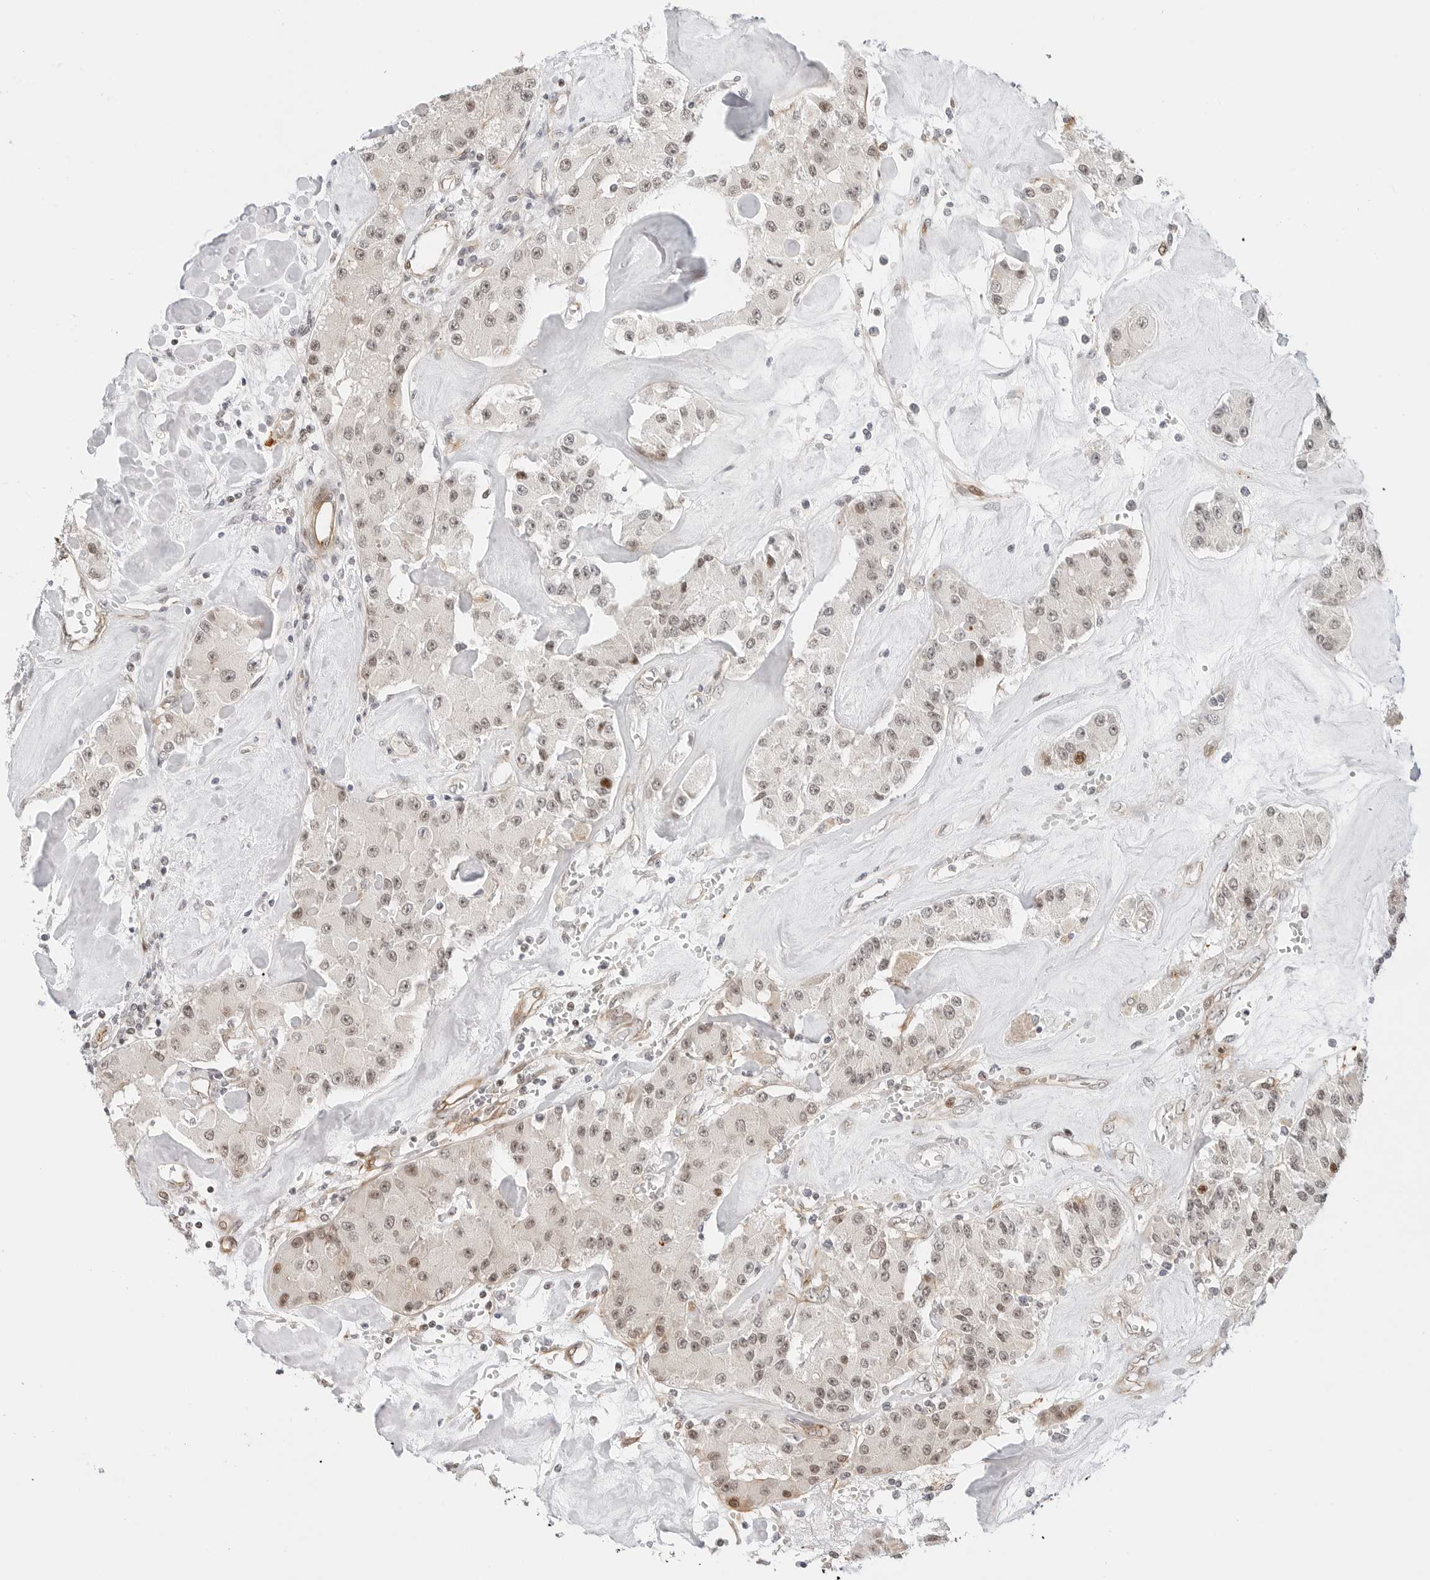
{"staining": {"intensity": "weak", "quantity": ">75%", "location": "nuclear"}, "tissue": "carcinoid", "cell_type": "Tumor cells", "image_type": "cancer", "snomed": [{"axis": "morphology", "description": "Carcinoid, malignant, NOS"}, {"axis": "topography", "description": "Pancreas"}], "caption": "Immunohistochemical staining of carcinoid displays low levels of weak nuclear protein staining in about >75% of tumor cells.", "gene": "ZNF613", "patient": {"sex": "male", "age": 41}}